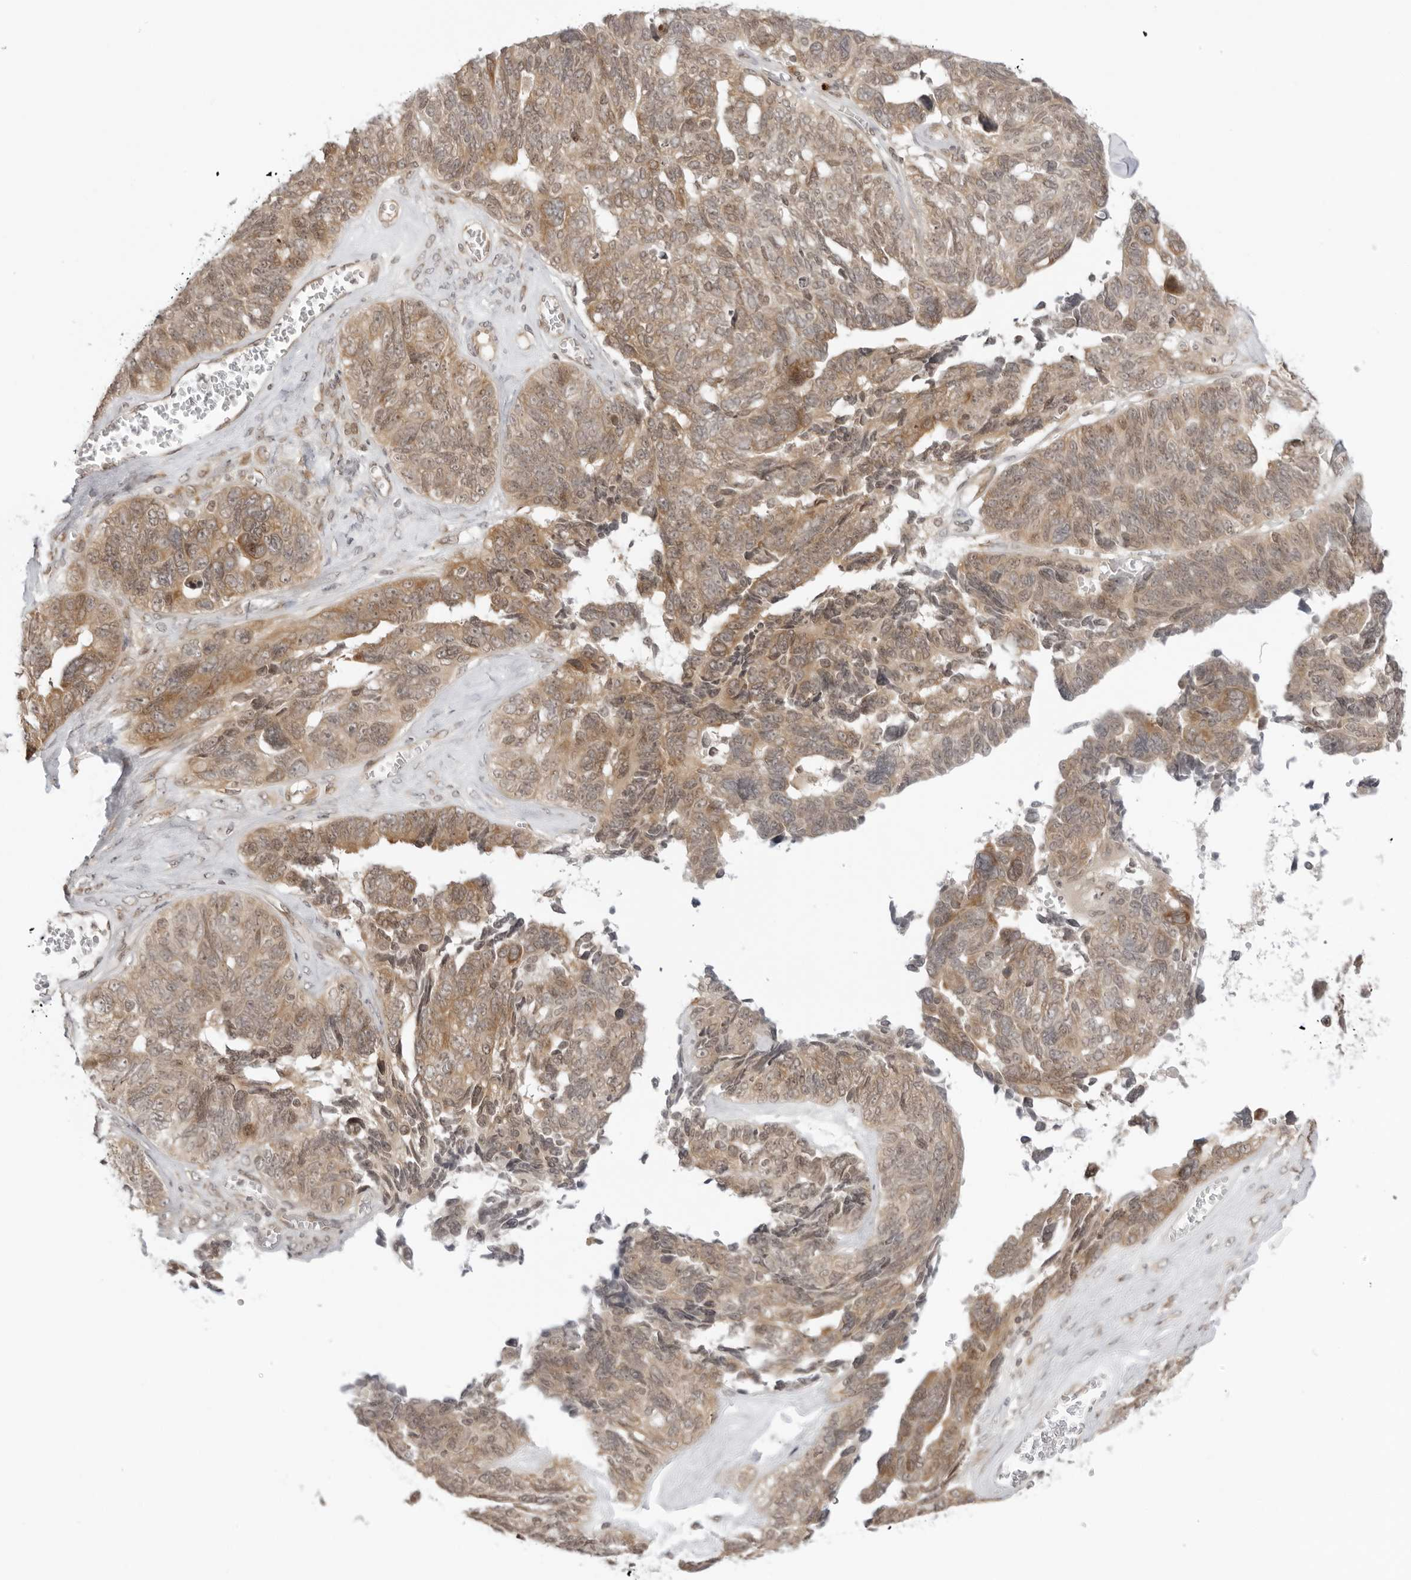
{"staining": {"intensity": "moderate", "quantity": ">75%", "location": "cytoplasmic/membranous"}, "tissue": "ovarian cancer", "cell_type": "Tumor cells", "image_type": "cancer", "snomed": [{"axis": "morphology", "description": "Cystadenocarcinoma, serous, NOS"}, {"axis": "topography", "description": "Ovary"}], "caption": "IHC (DAB) staining of human ovarian cancer exhibits moderate cytoplasmic/membranous protein expression in approximately >75% of tumor cells.", "gene": "PRRC2C", "patient": {"sex": "female", "age": 79}}